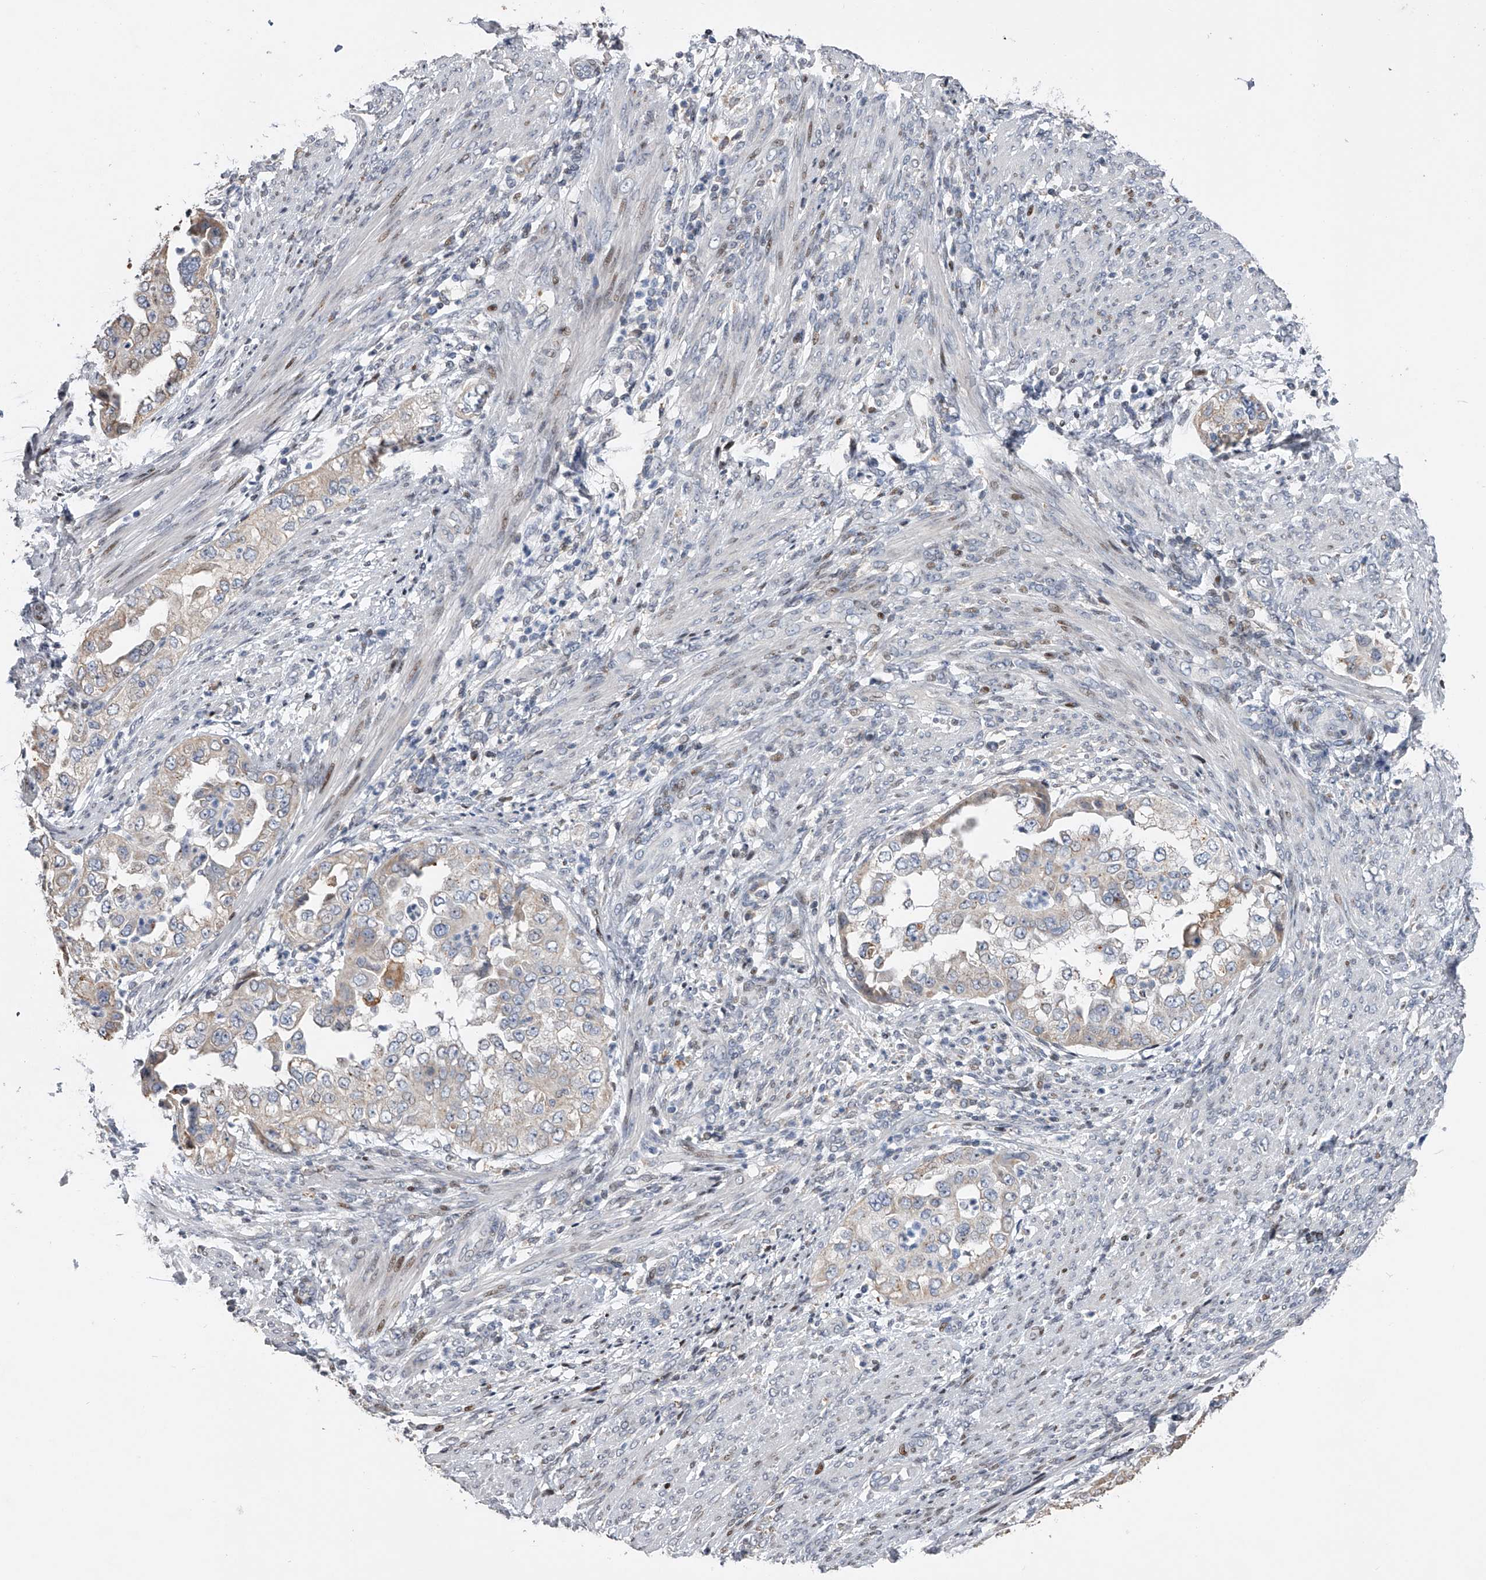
{"staining": {"intensity": "negative", "quantity": "none", "location": "none"}, "tissue": "endometrial cancer", "cell_type": "Tumor cells", "image_type": "cancer", "snomed": [{"axis": "morphology", "description": "Adenocarcinoma, NOS"}, {"axis": "topography", "description": "Endometrium"}], "caption": "IHC micrograph of neoplastic tissue: human adenocarcinoma (endometrial) stained with DAB (3,3'-diaminobenzidine) displays no significant protein staining in tumor cells.", "gene": "RWDD2A", "patient": {"sex": "female", "age": 85}}